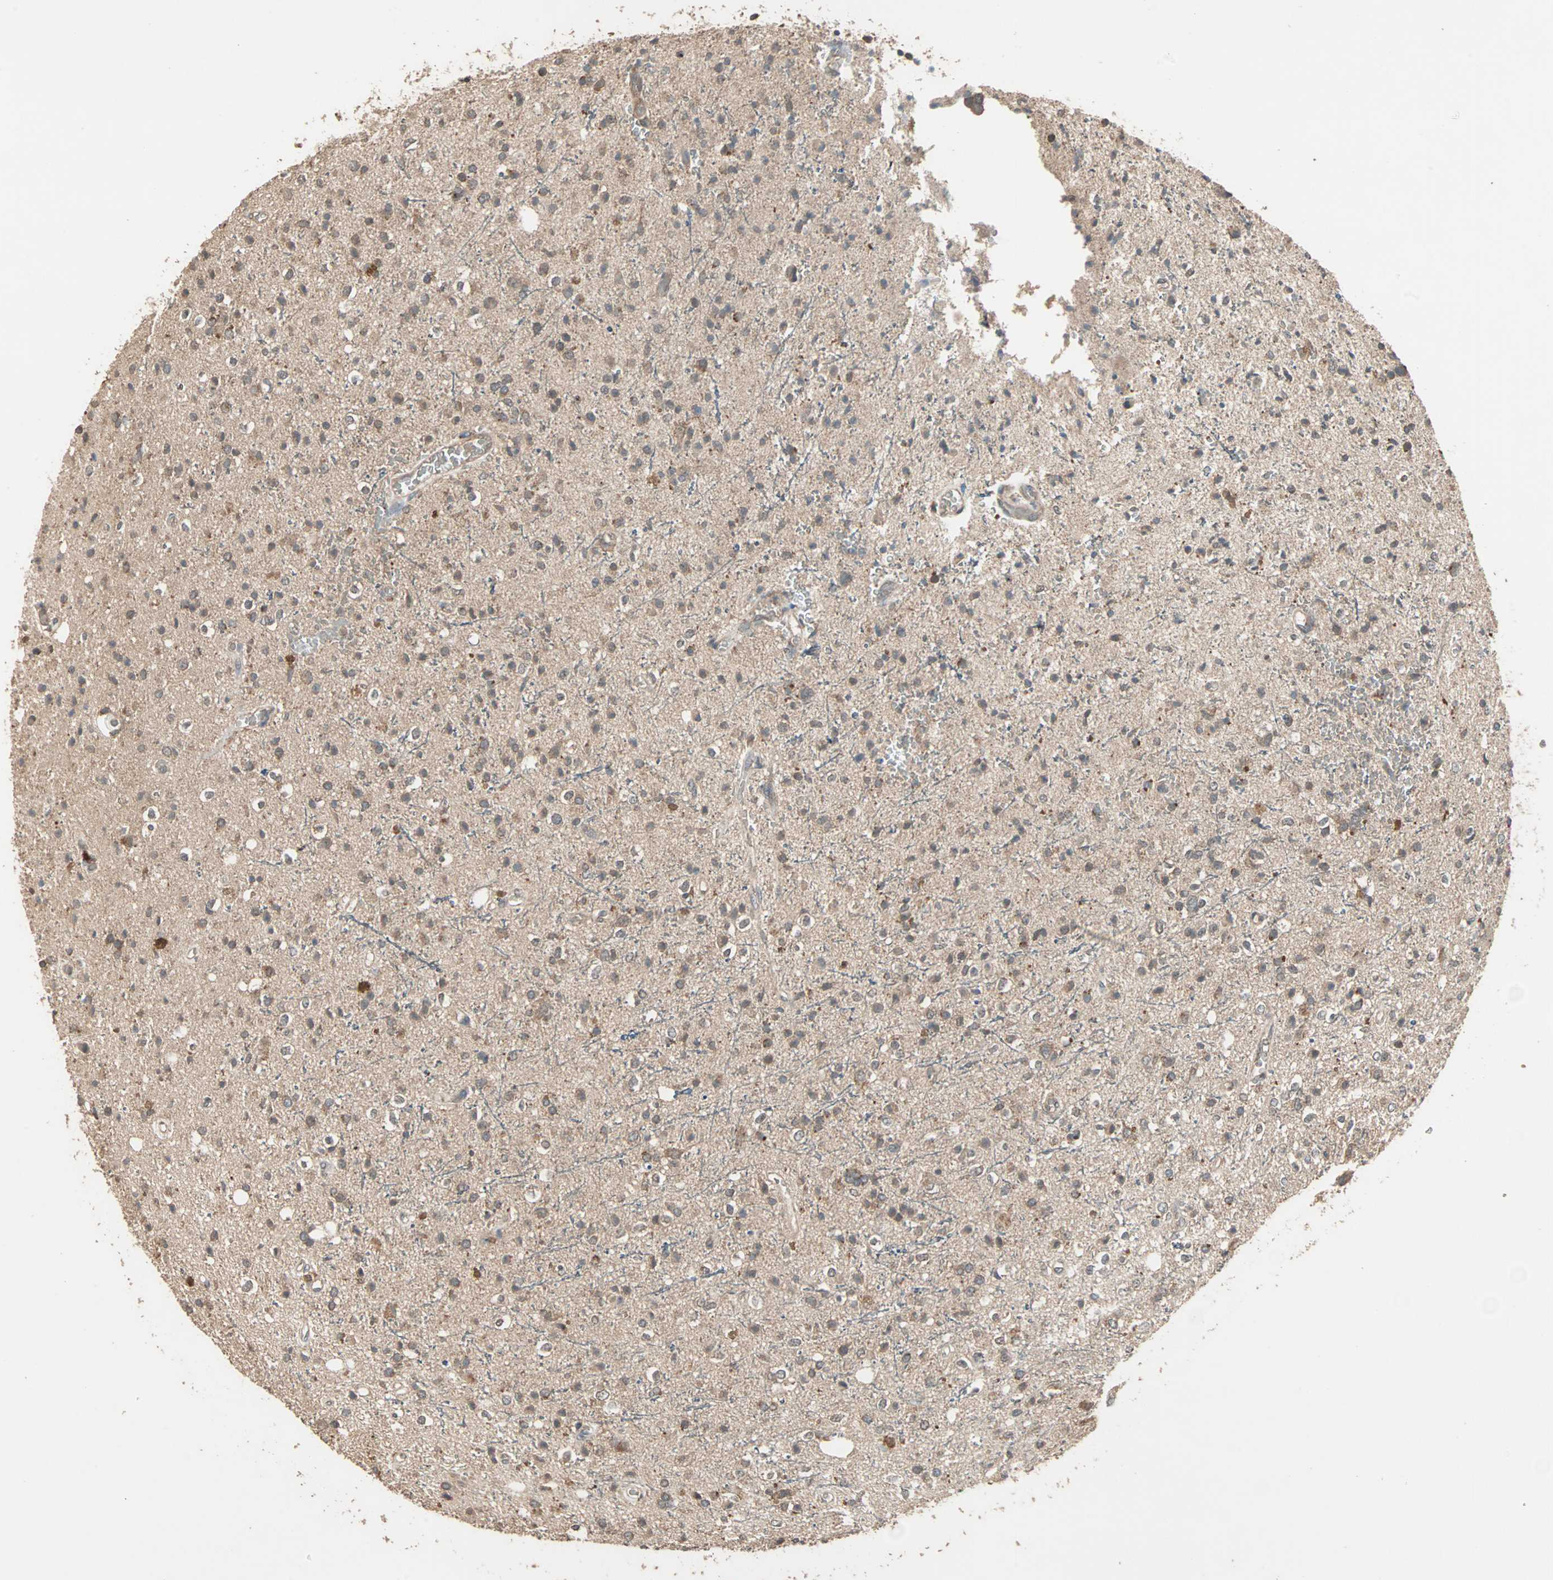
{"staining": {"intensity": "moderate", "quantity": ">75%", "location": "cytoplasmic/membranous"}, "tissue": "glioma", "cell_type": "Tumor cells", "image_type": "cancer", "snomed": [{"axis": "morphology", "description": "Glioma, malignant, High grade"}, {"axis": "topography", "description": "Brain"}], "caption": "About >75% of tumor cells in human glioma show moderate cytoplasmic/membranous protein expression as visualized by brown immunohistochemical staining.", "gene": "UBAC1", "patient": {"sex": "male", "age": 47}}